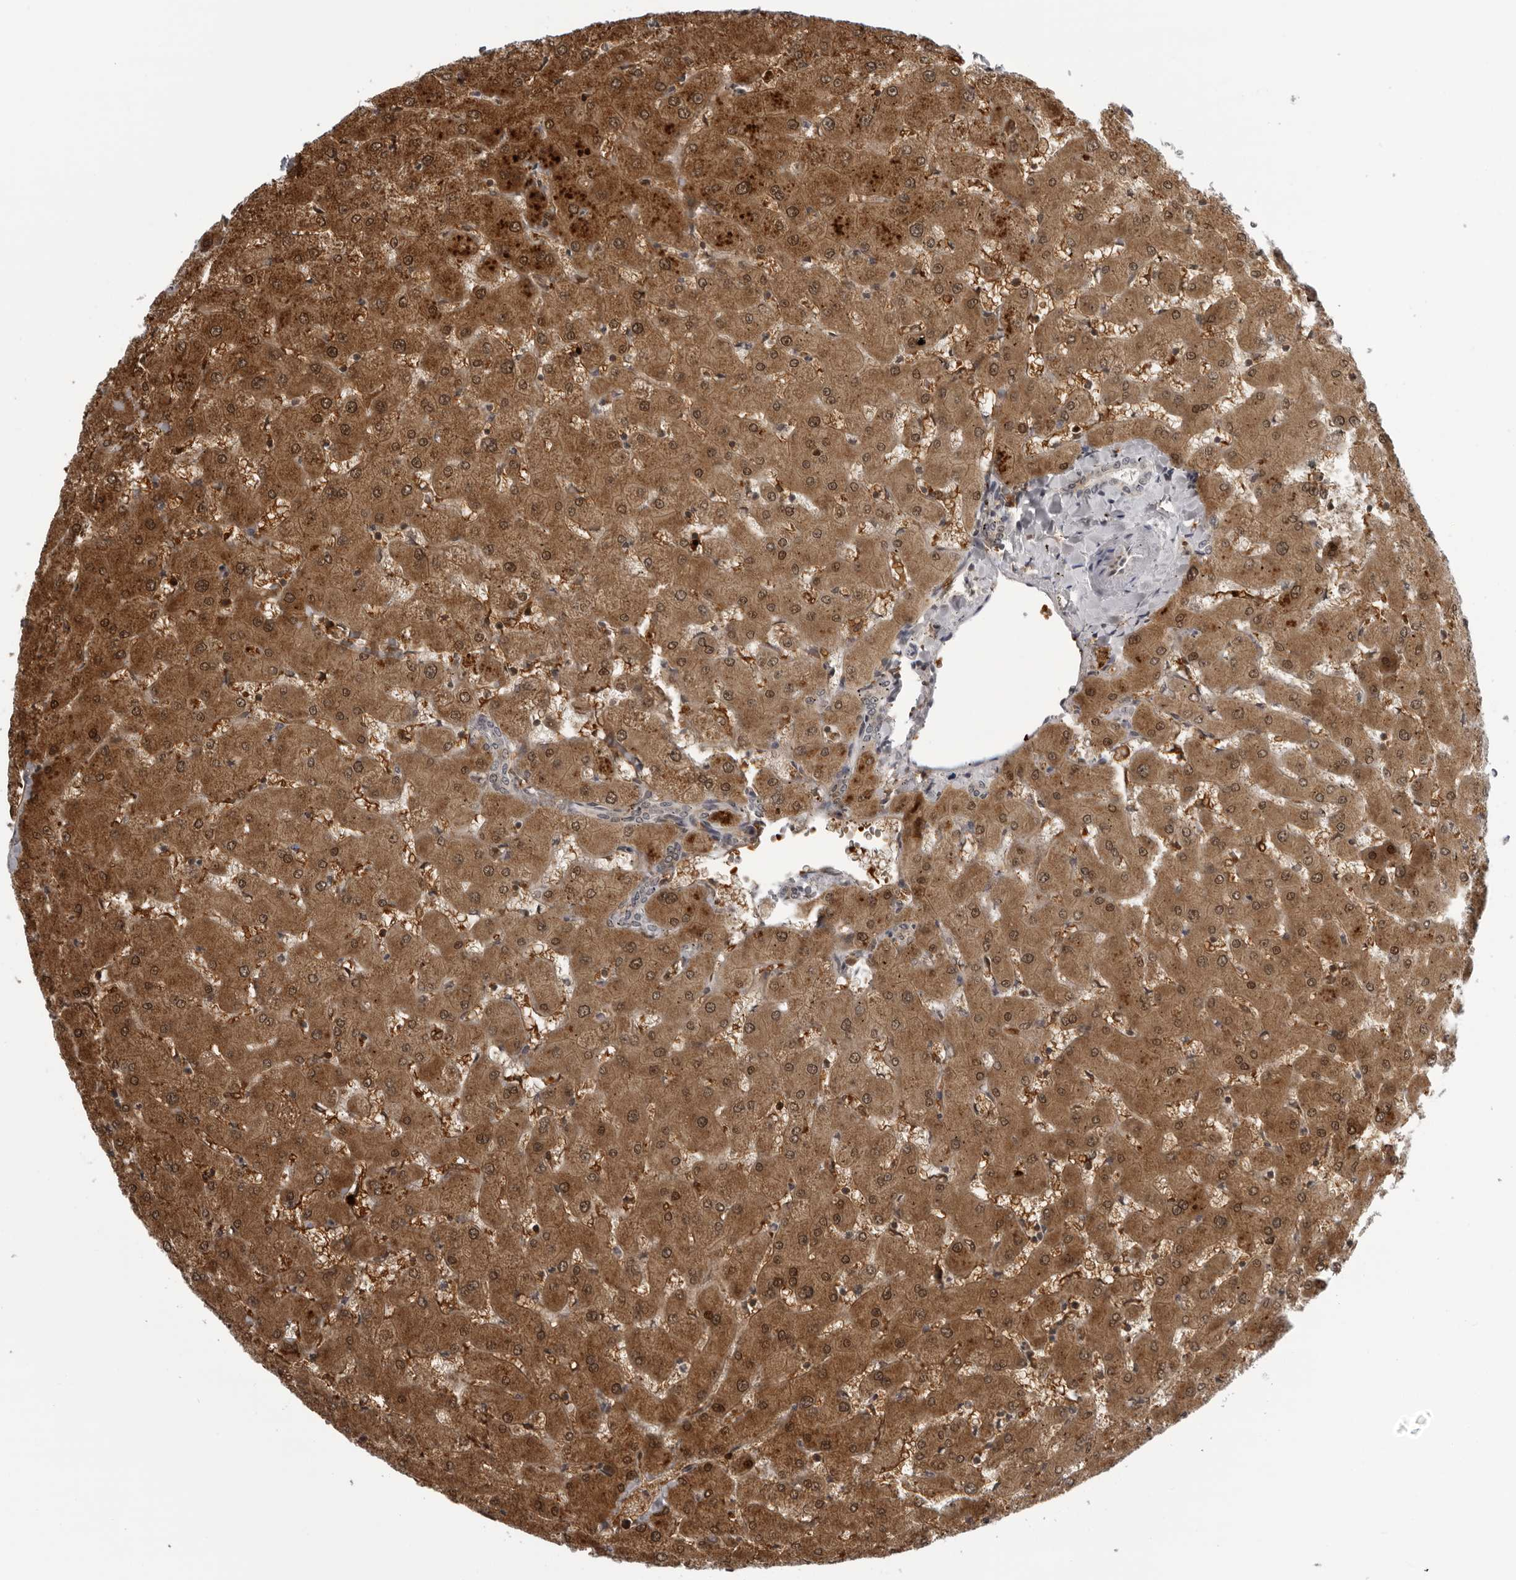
{"staining": {"intensity": "negative", "quantity": "none", "location": "none"}, "tissue": "liver", "cell_type": "Cholangiocytes", "image_type": "normal", "snomed": [{"axis": "morphology", "description": "Normal tissue, NOS"}, {"axis": "topography", "description": "Liver"}], "caption": "The micrograph shows no staining of cholangiocytes in unremarkable liver.", "gene": "THOP1", "patient": {"sex": "female", "age": 63}}